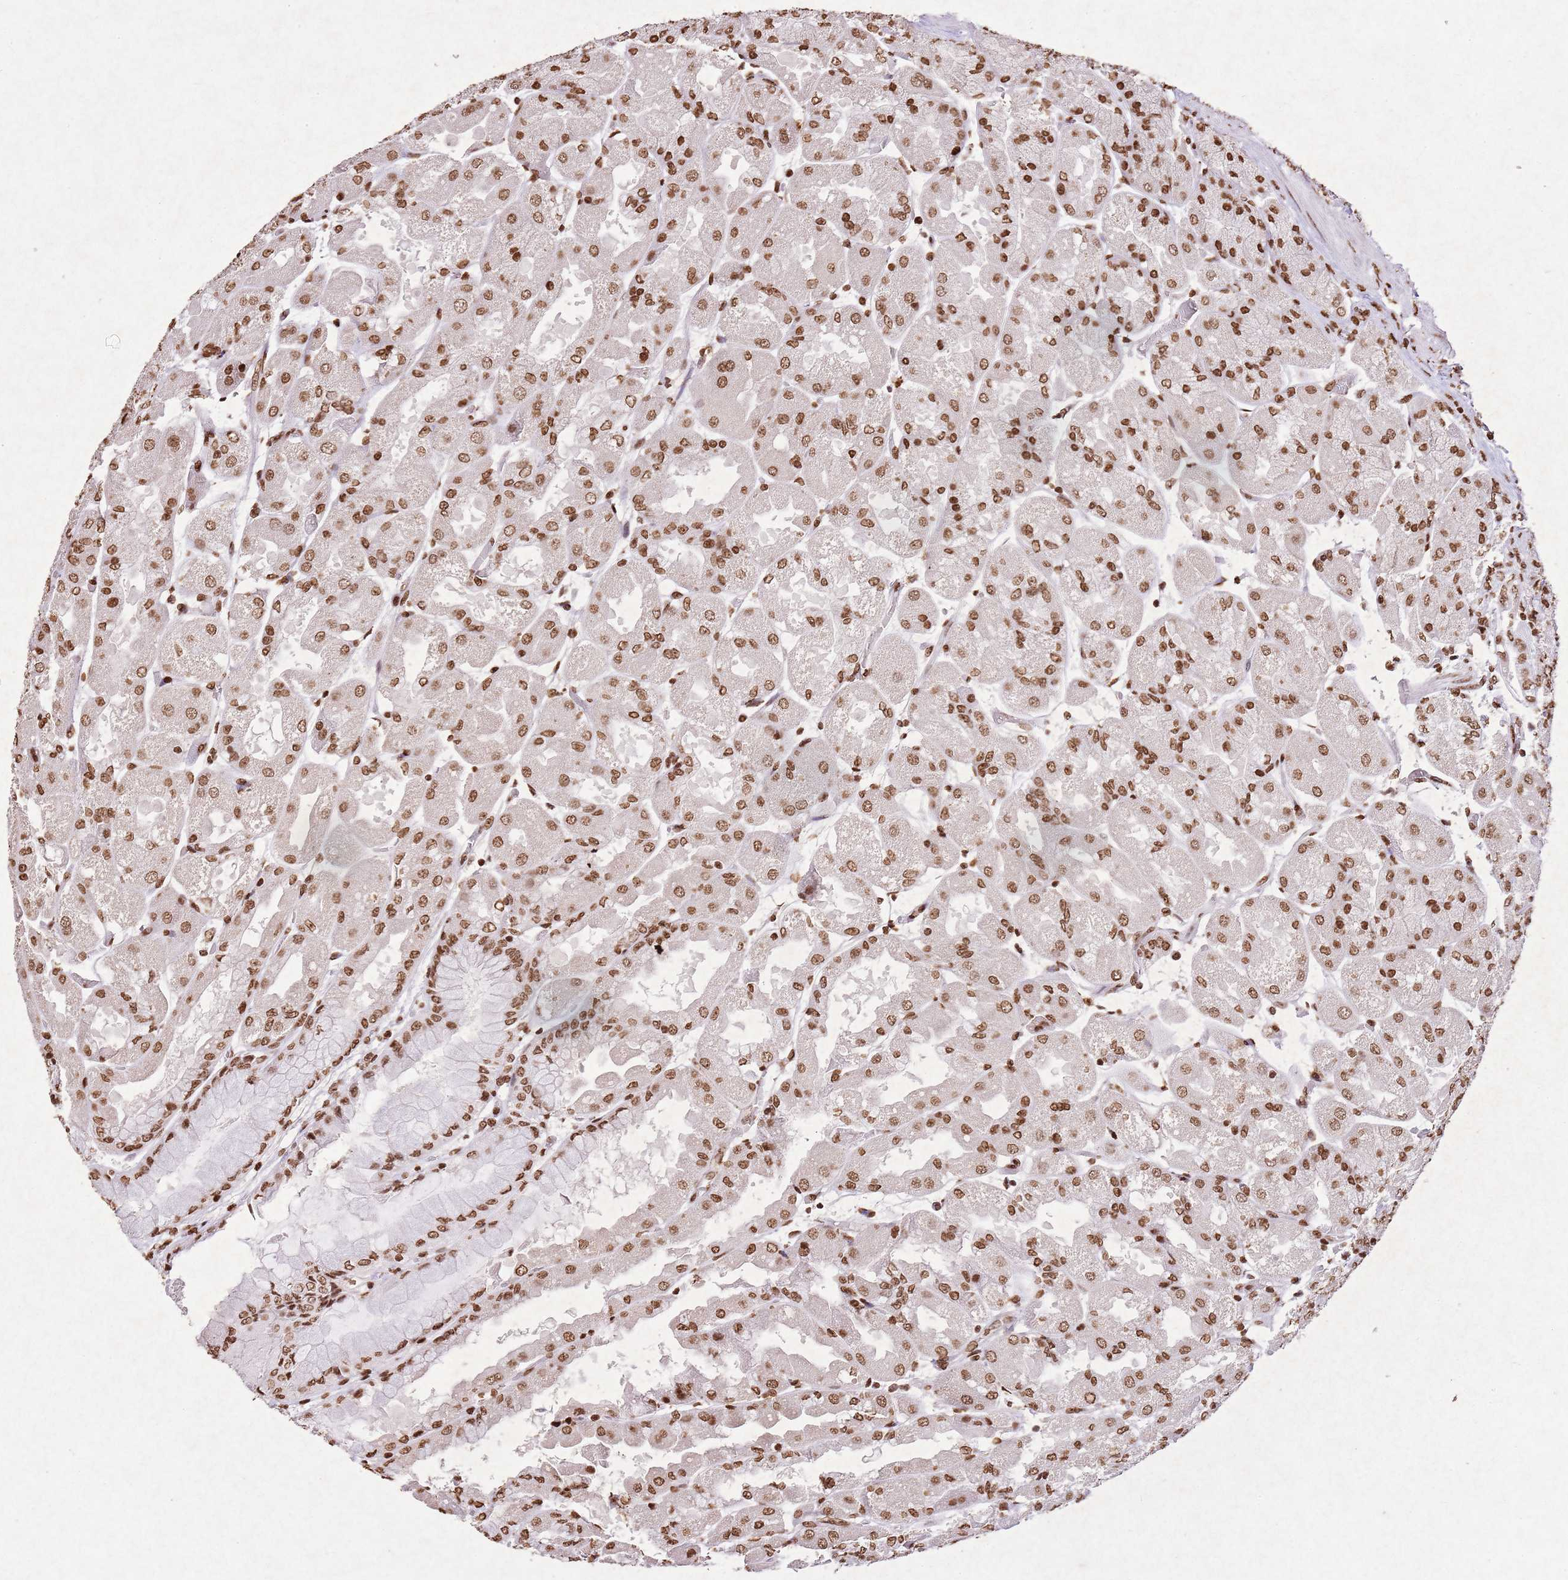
{"staining": {"intensity": "moderate", "quantity": ">75%", "location": "nuclear"}, "tissue": "stomach", "cell_type": "Glandular cells", "image_type": "normal", "snomed": [{"axis": "morphology", "description": "Normal tissue, NOS"}, {"axis": "topography", "description": "Stomach"}], "caption": "Immunohistochemical staining of normal human stomach demonstrates moderate nuclear protein expression in approximately >75% of glandular cells. (brown staining indicates protein expression, while blue staining denotes nuclei).", "gene": "BMAL1", "patient": {"sex": "female", "age": 61}}